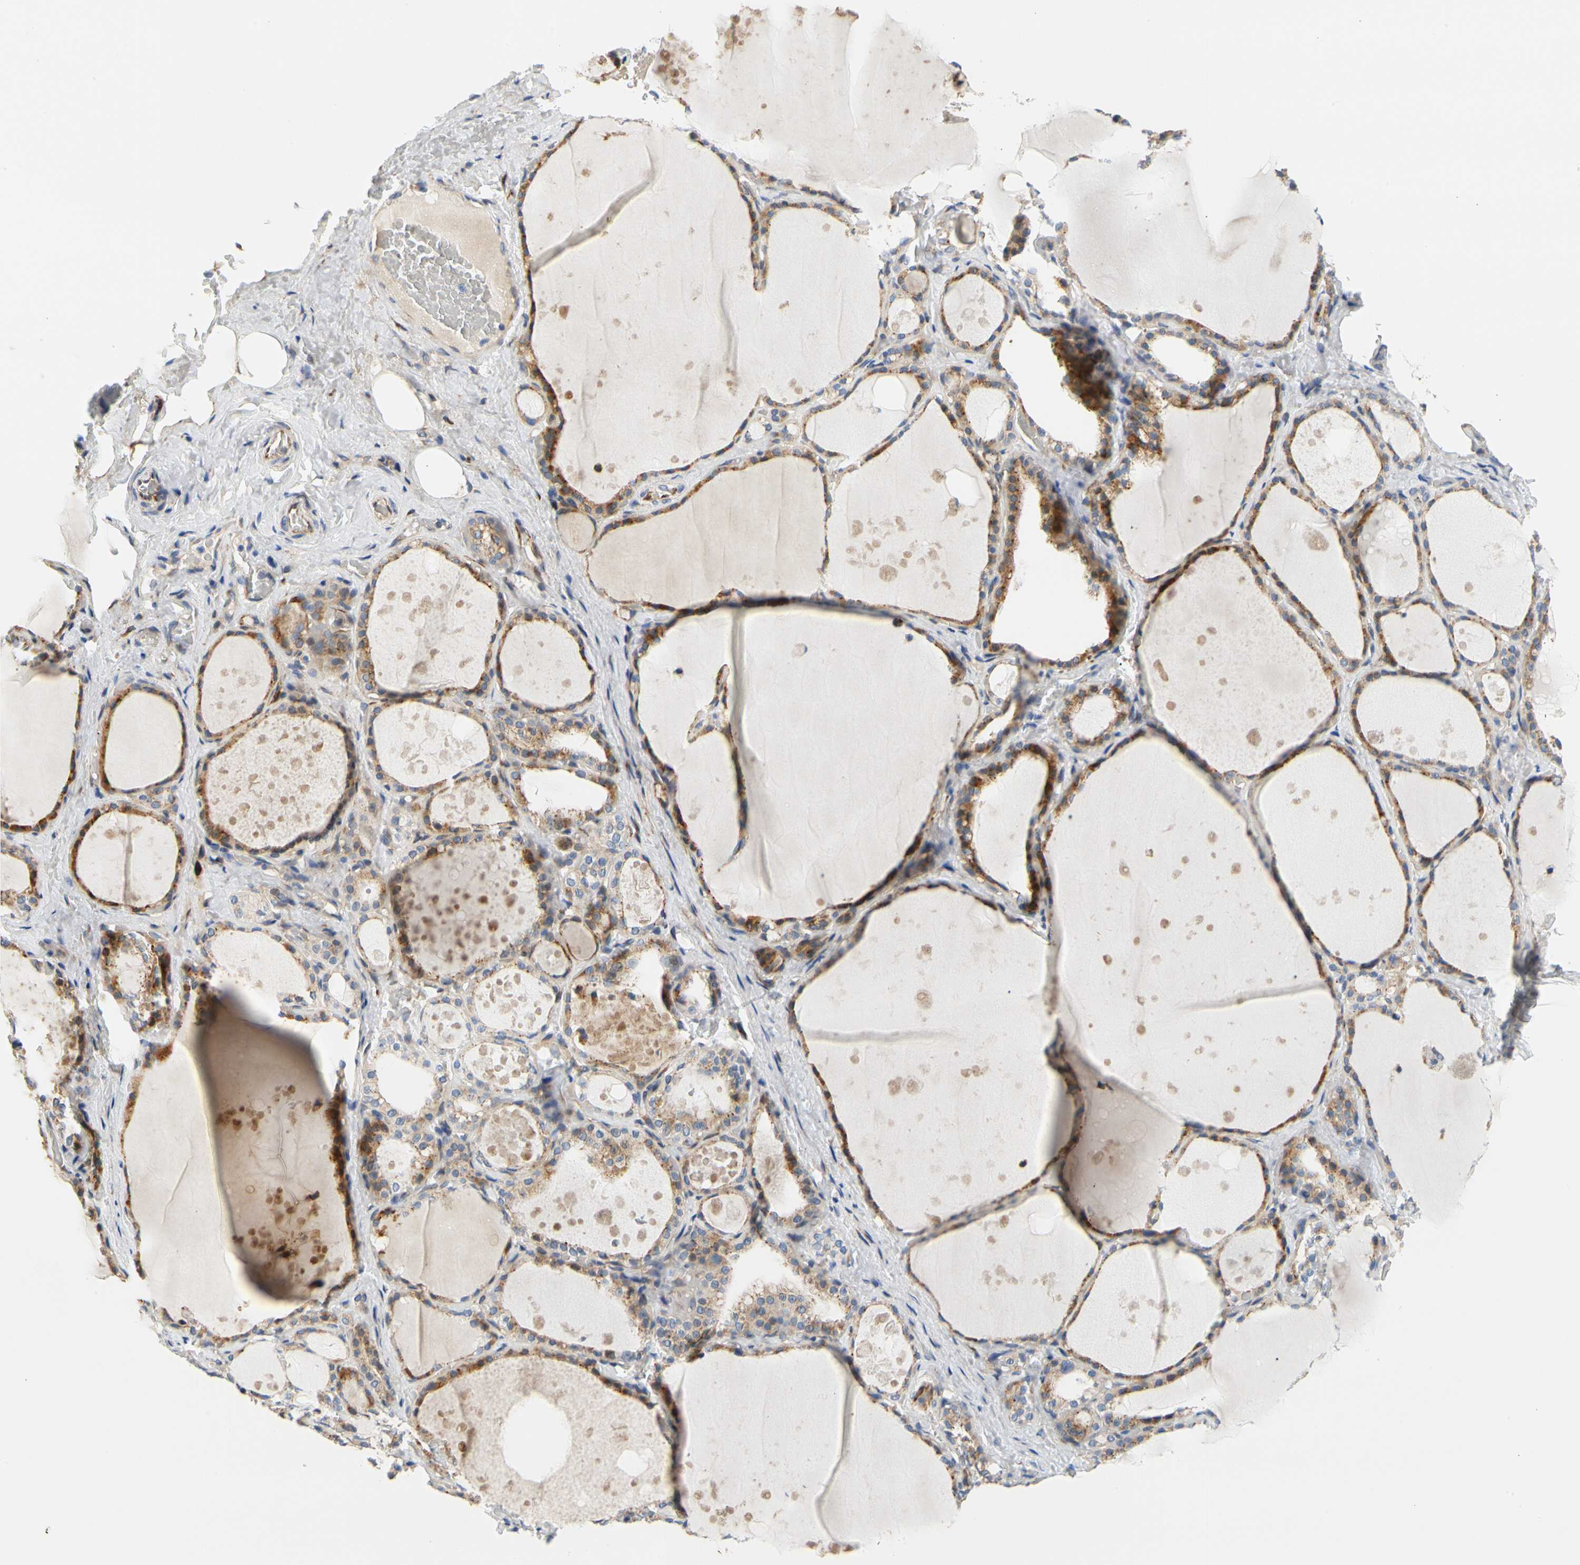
{"staining": {"intensity": "strong", "quantity": ">75%", "location": "cytoplasmic/membranous"}, "tissue": "thyroid gland", "cell_type": "Glandular cells", "image_type": "normal", "snomed": [{"axis": "morphology", "description": "Normal tissue, NOS"}, {"axis": "topography", "description": "Thyroid gland"}], "caption": "The photomicrograph displays a brown stain indicating the presence of a protein in the cytoplasmic/membranous of glandular cells in thyroid gland. The staining was performed using DAB (3,3'-diaminobenzidine), with brown indicating positive protein expression. Nuclei are stained blue with hematoxylin.", "gene": "ZNF236", "patient": {"sex": "male", "age": 61}}